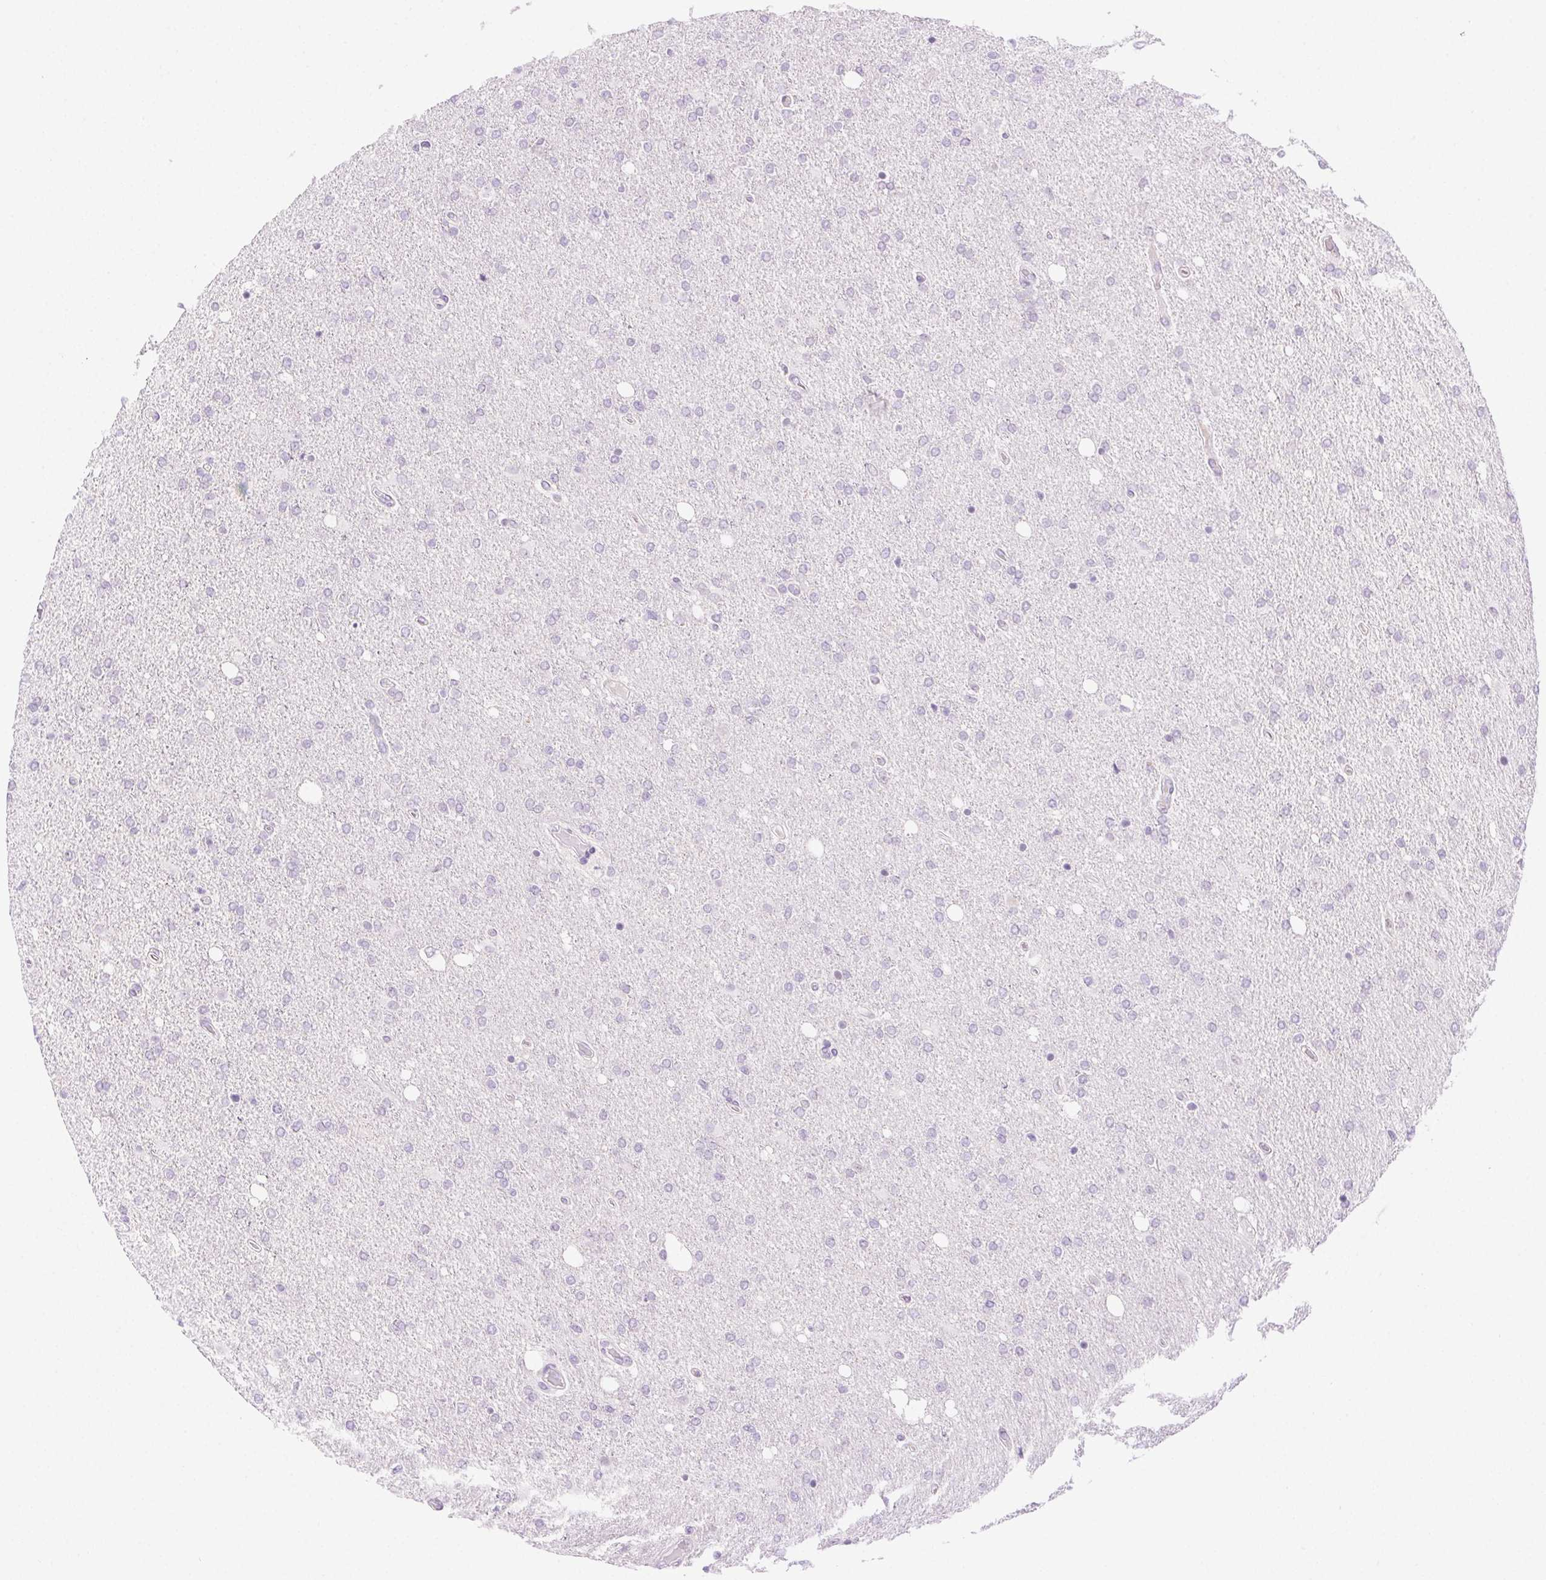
{"staining": {"intensity": "negative", "quantity": "none", "location": "none"}, "tissue": "glioma", "cell_type": "Tumor cells", "image_type": "cancer", "snomed": [{"axis": "morphology", "description": "Glioma, malignant, High grade"}, {"axis": "topography", "description": "Cerebral cortex"}], "caption": "Immunohistochemistry (IHC) of glioma demonstrates no expression in tumor cells.", "gene": "CLDN10", "patient": {"sex": "male", "age": 70}}